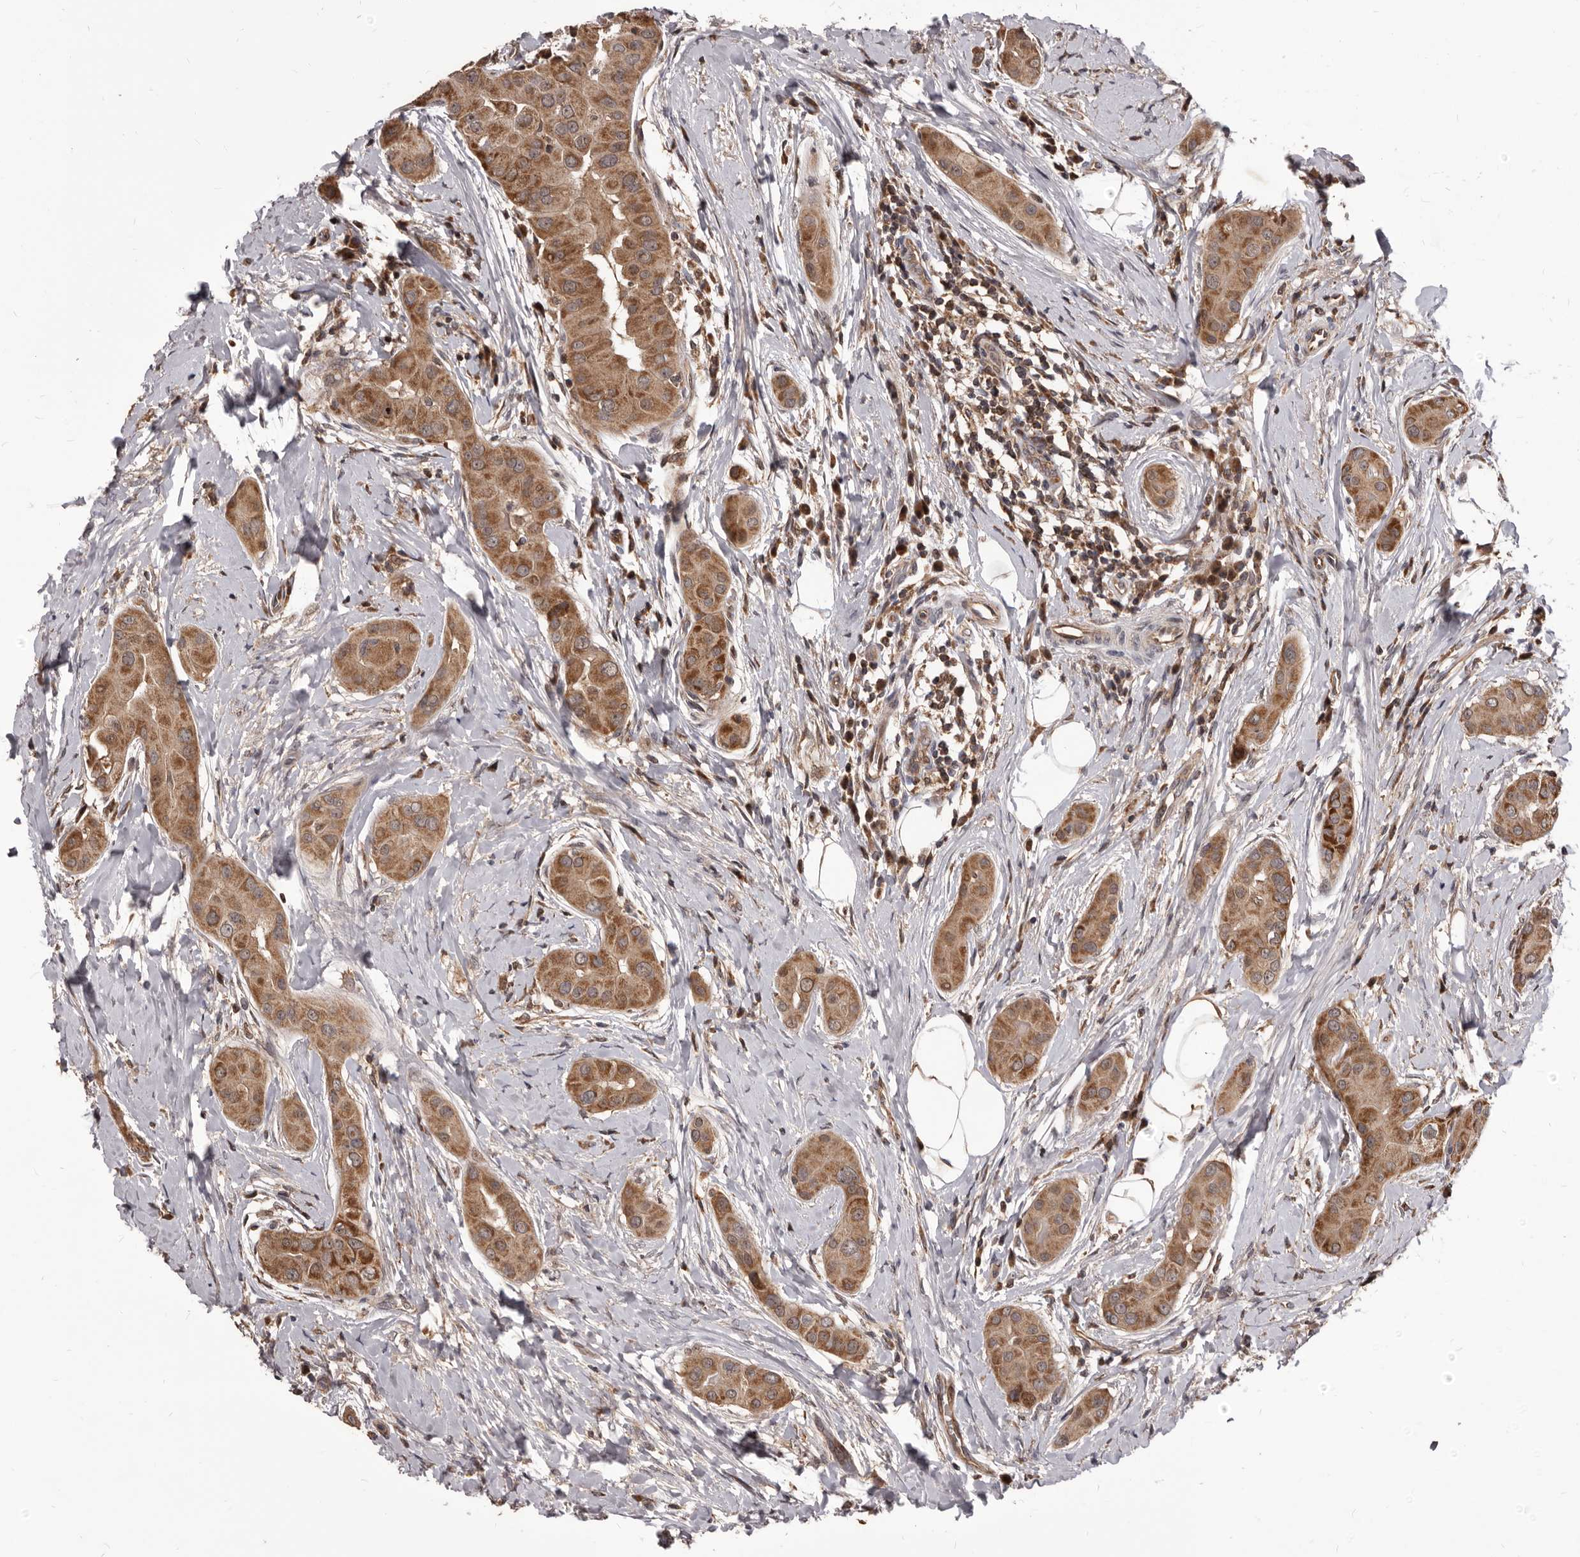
{"staining": {"intensity": "moderate", "quantity": ">75%", "location": "cytoplasmic/membranous"}, "tissue": "thyroid cancer", "cell_type": "Tumor cells", "image_type": "cancer", "snomed": [{"axis": "morphology", "description": "Papillary adenocarcinoma, NOS"}, {"axis": "topography", "description": "Thyroid gland"}], "caption": "Papillary adenocarcinoma (thyroid) tissue displays moderate cytoplasmic/membranous positivity in approximately >75% of tumor cells", "gene": "MAP3K14", "patient": {"sex": "male", "age": 33}}